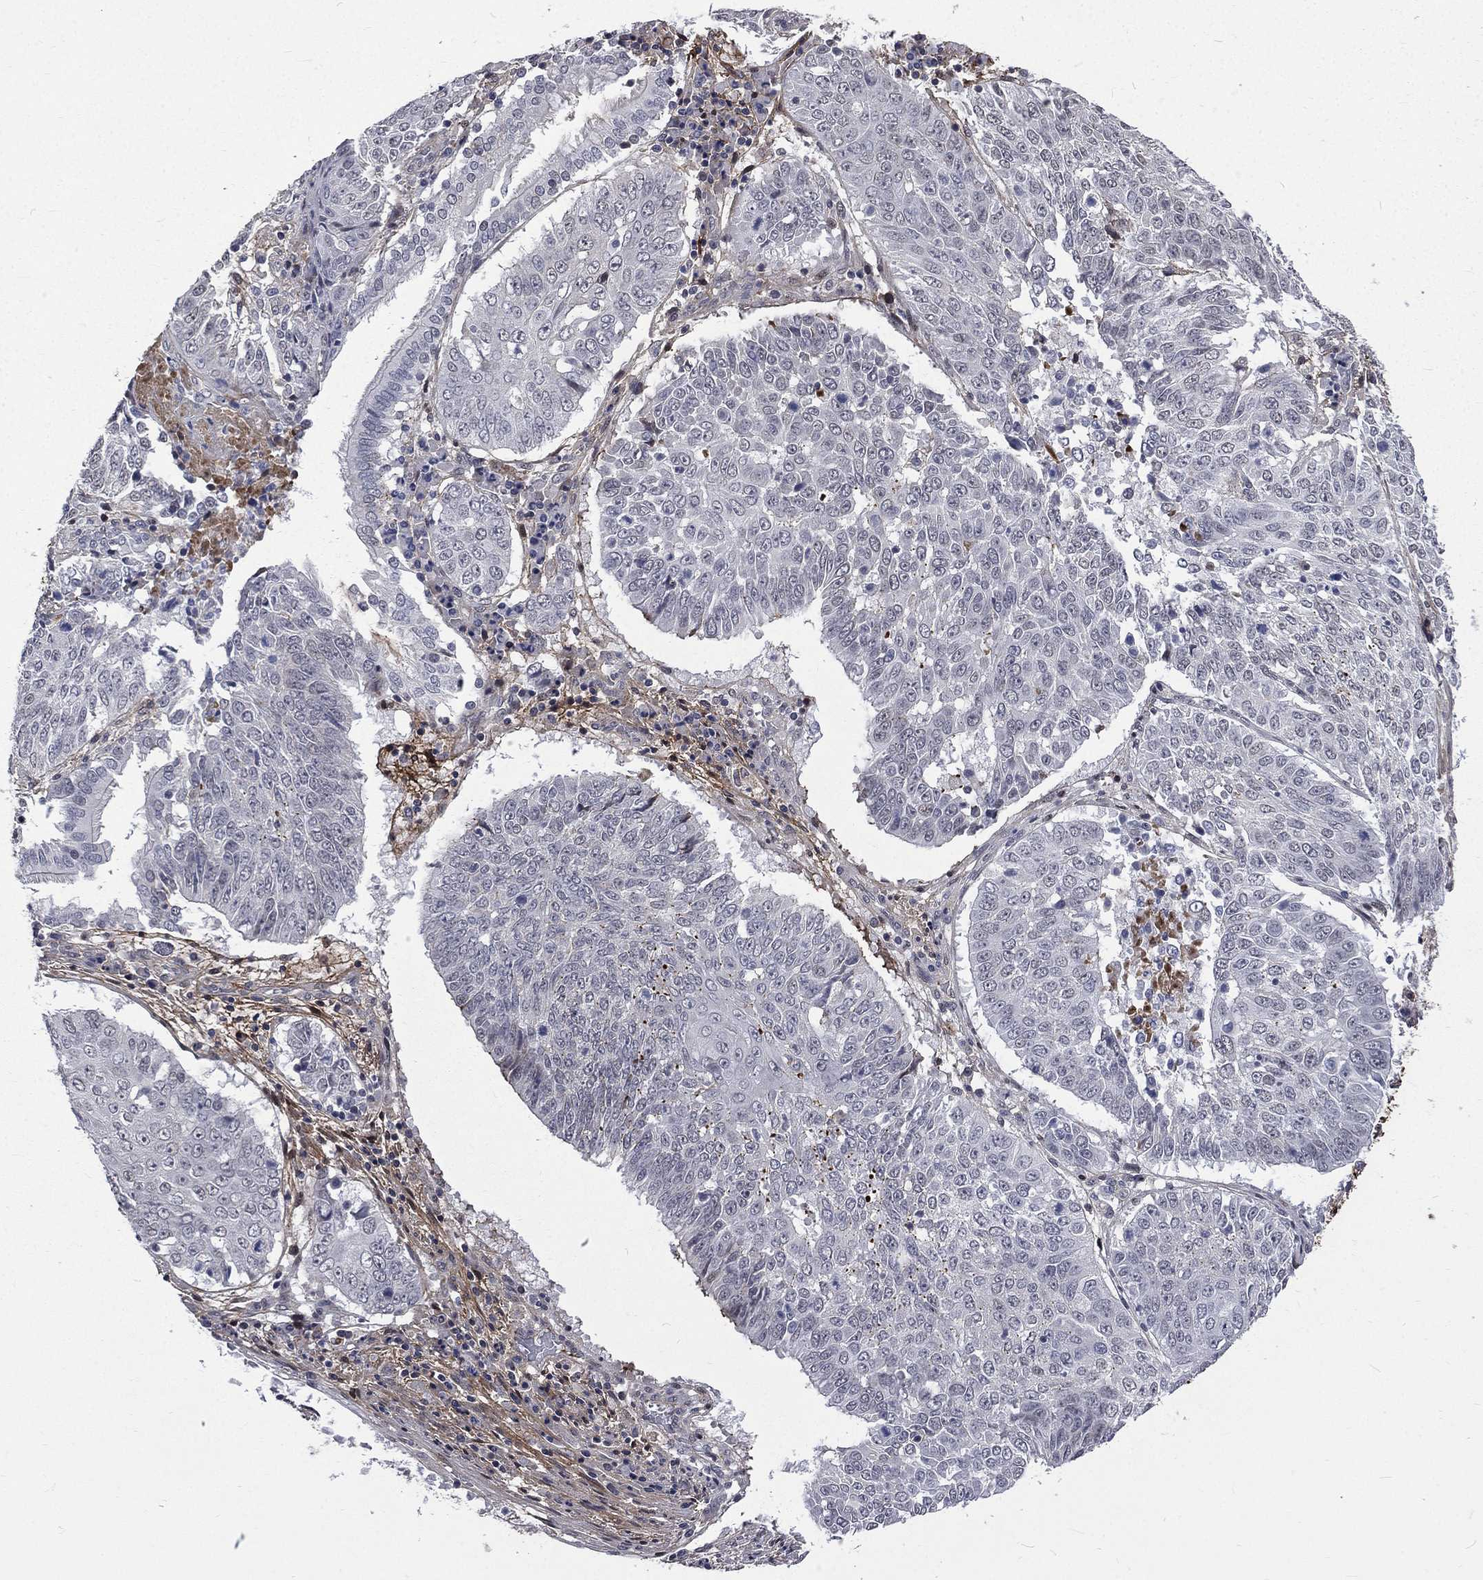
{"staining": {"intensity": "negative", "quantity": "none", "location": "none"}, "tissue": "lung cancer", "cell_type": "Tumor cells", "image_type": "cancer", "snomed": [{"axis": "morphology", "description": "Squamous cell carcinoma, NOS"}, {"axis": "topography", "description": "Lung"}], "caption": "Protein analysis of lung cancer demonstrates no significant staining in tumor cells.", "gene": "FGG", "patient": {"sex": "male", "age": 64}}